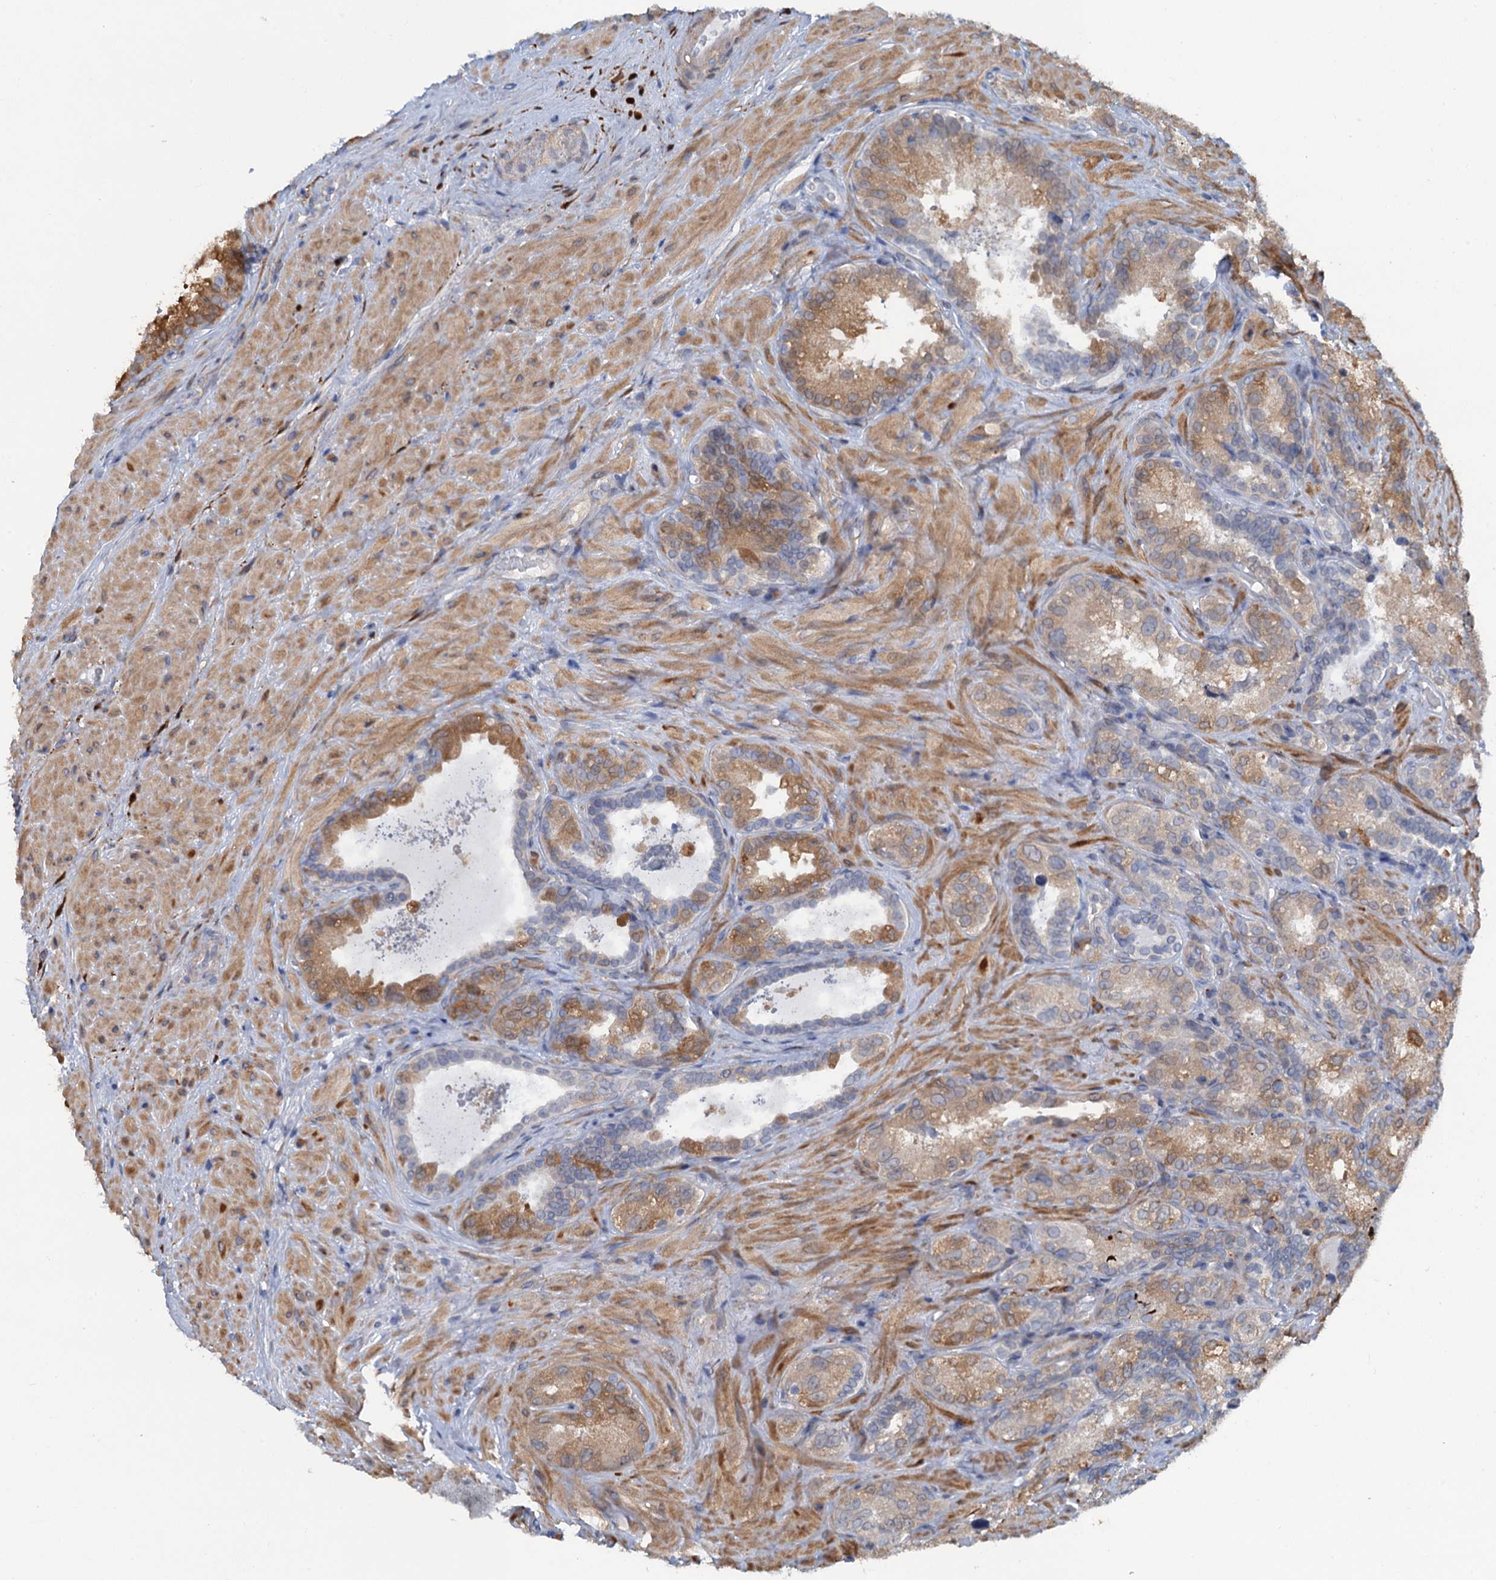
{"staining": {"intensity": "moderate", "quantity": "<25%", "location": "cytoplasmic/membranous"}, "tissue": "seminal vesicle", "cell_type": "Glandular cells", "image_type": "normal", "snomed": [{"axis": "morphology", "description": "Normal tissue, NOS"}, {"axis": "topography", "description": "Seminal veicle"}, {"axis": "topography", "description": "Peripheral nerve tissue"}], "caption": "The image reveals immunohistochemical staining of benign seminal vesicle. There is moderate cytoplasmic/membranous positivity is appreciated in approximately <25% of glandular cells.", "gene": "POGLUT3", "patient": {"sex": "male", "age": 67}}